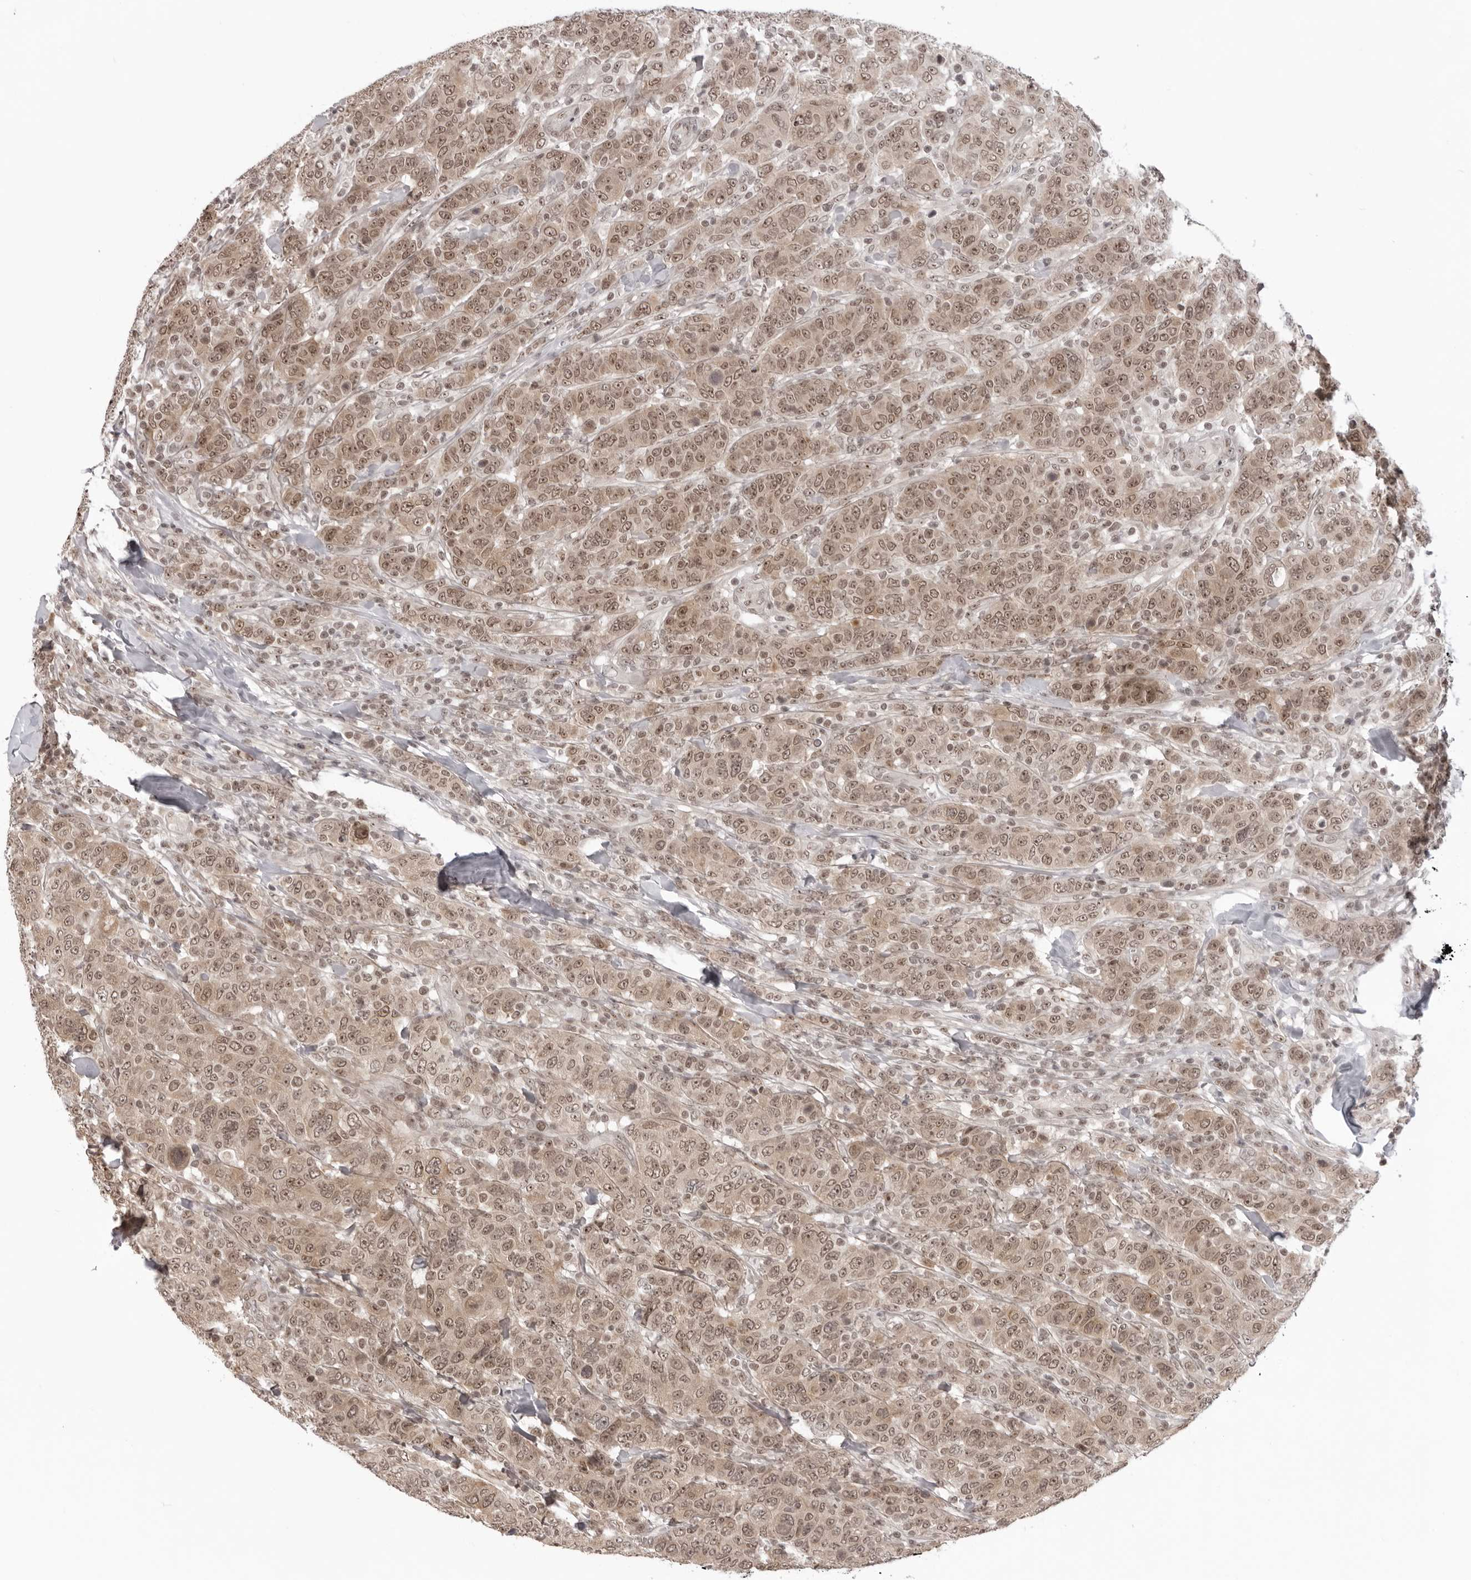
{"staining": {"intensity": "moderate", "quantity": ">75%", "location": "cytoplasmic/membranous,nuclear"}, "tissue": "breast cancer", "cell_type": "Tumor cells", "image_type": "cancer", "snomed": [{"axis": "morphology", "description": "Duct carcinoma"}, {"axis": "topography", "description": "Breast"}], "caption": "About >75% of tumor cells in breast cancer (infiltrating ductal carcinoma) exhibit moderate cytoplasmic/membranous and nuclear protein positivity as visualized by brown immunohistochemical staining.", "gene": "EXOSC10", "patient": {"sex": "female", "age": 37}}